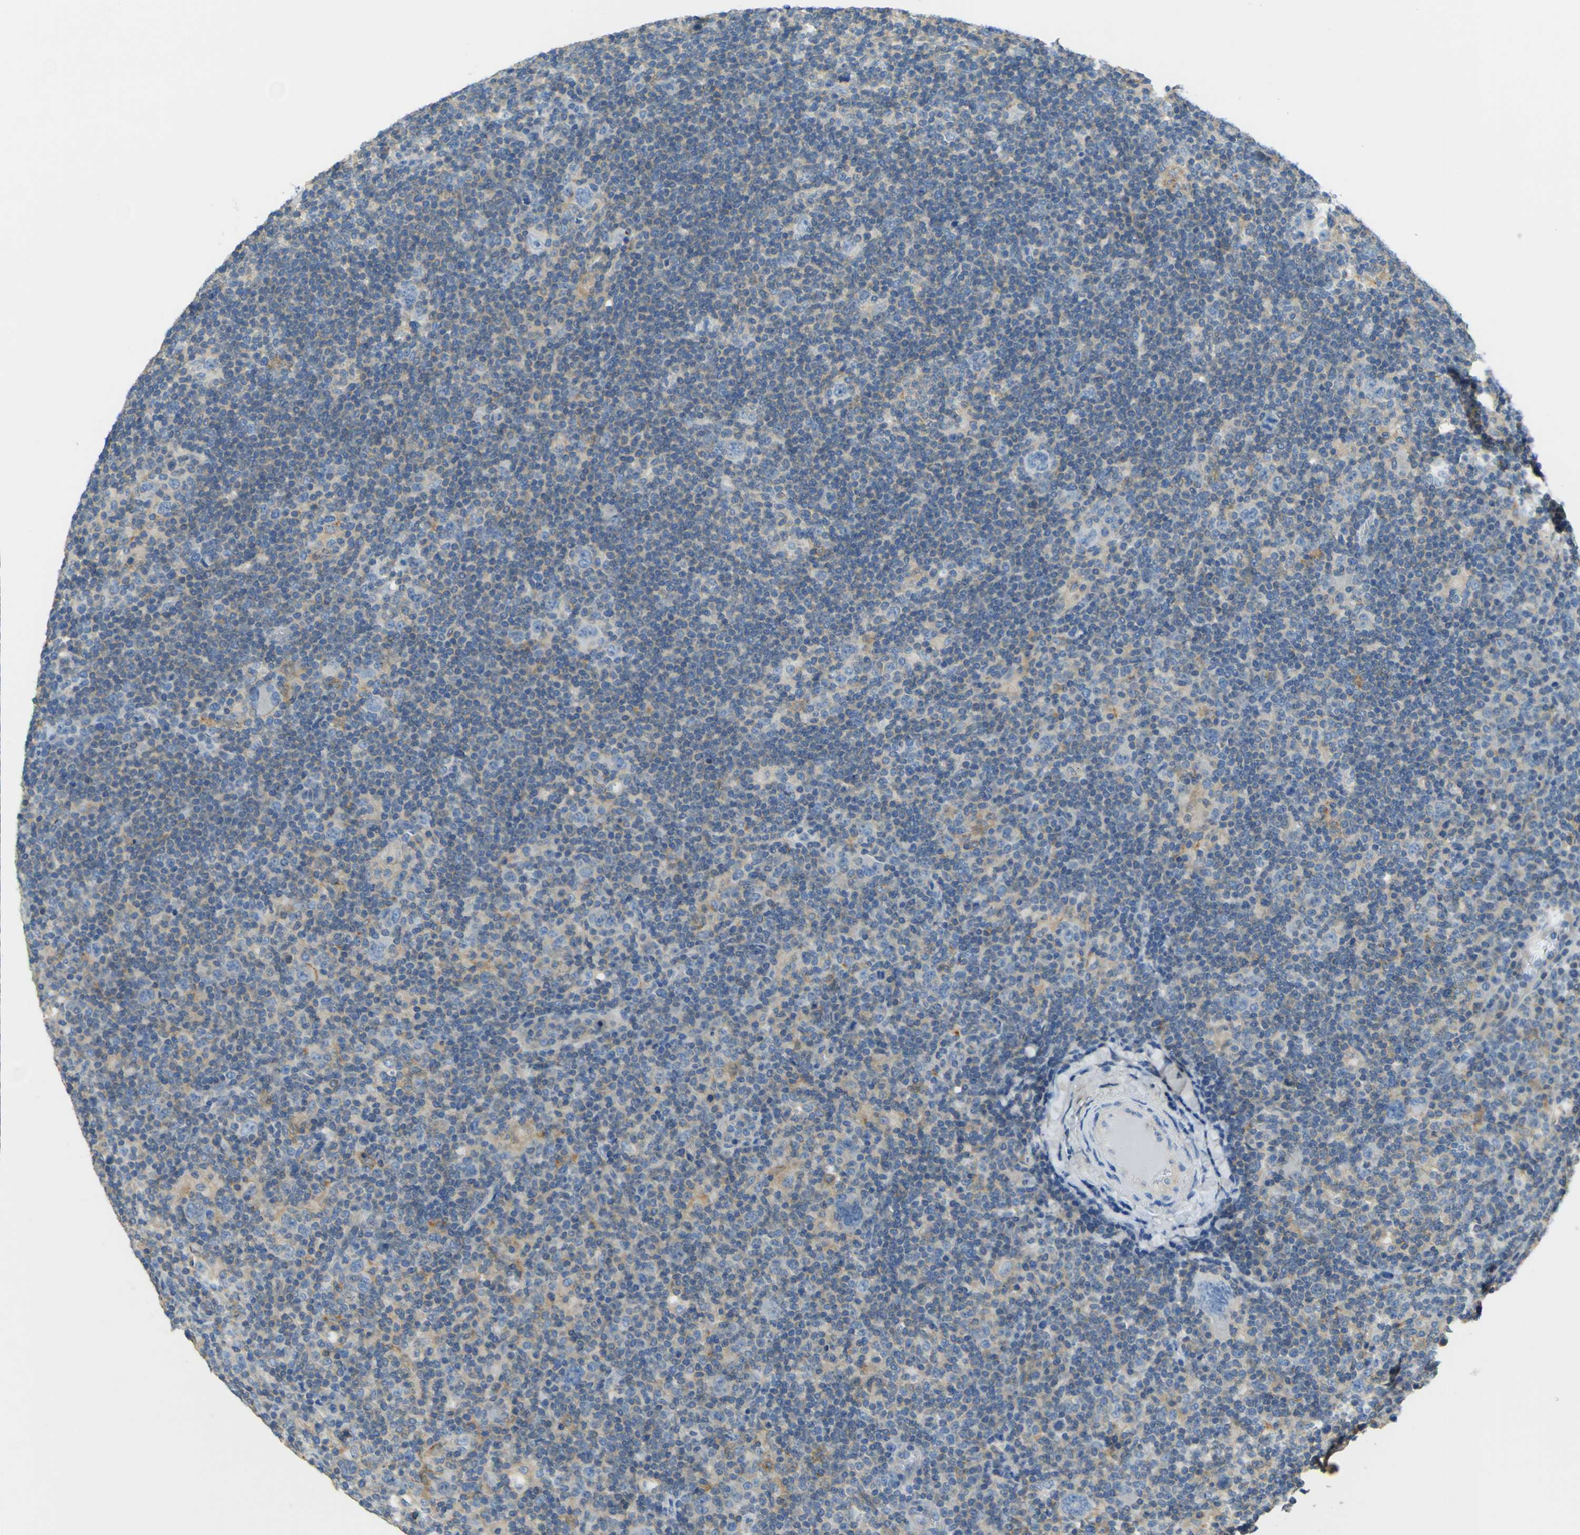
{"staining": {"intensity": "negative", "quantity": "none", "location": "none"}, "tissue": "lymphoma", "cell_type": "Tumor cells", "image_type": "cancer", "snomed": [{"axis": "morphology", "description": "Hodgkin's disease, NOS"}, {"axis": "topography", "description": "Lymph node"}], "caption": "Immunohistochemistry (IHC) image of human Hodgkin's disease stained for a protein (brown), which exhibits no positivity in tumor cells. (Brightfield microscopy of DAB immunohistochemistry at high magnification).", "gene": "OGN", "patient": {"sex": "female", "age": 57}}